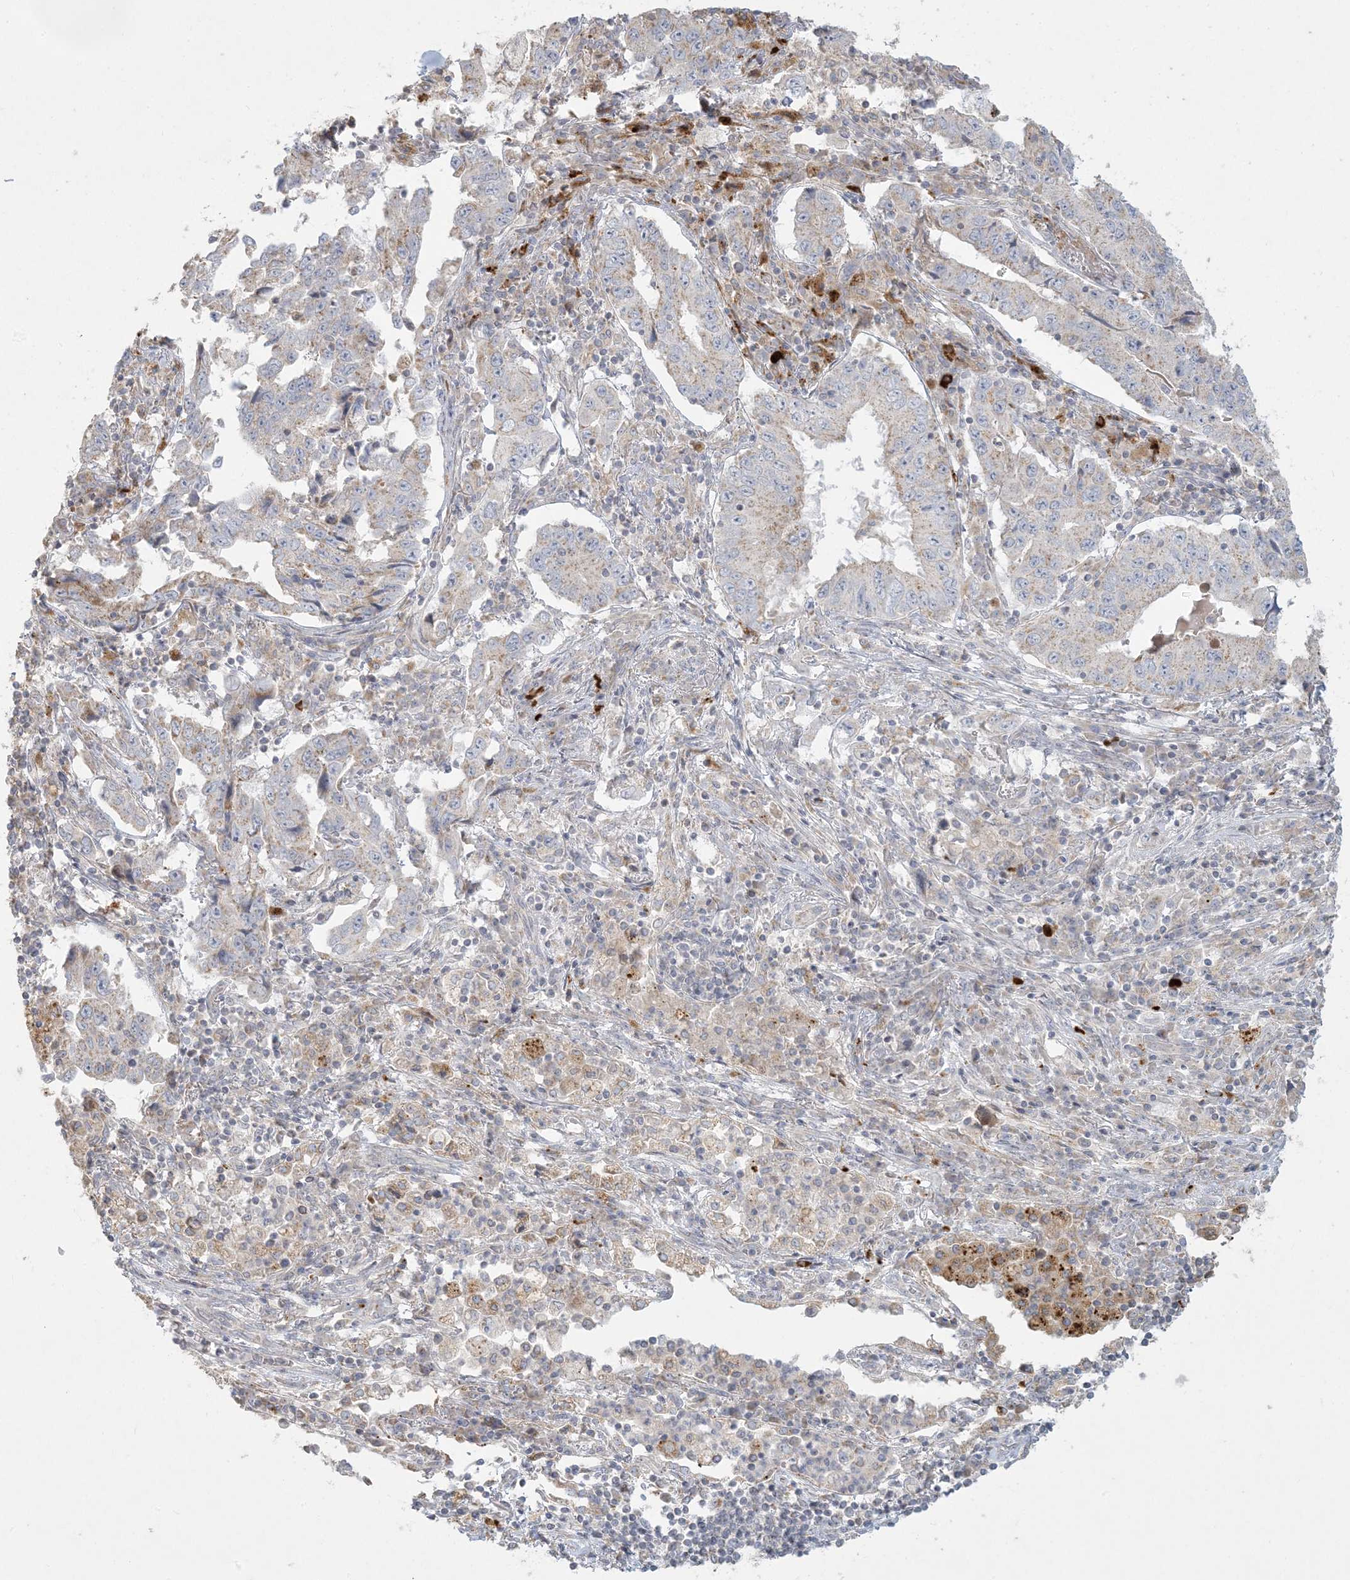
{"staining": {"intensity": "weak", "quantity": "<25%", "location": "cytoplasmic/membranous"}, "tissue": "lung cancer", "cell_type": "Tumor cells", "image_type": "cancer", "snomed": [{"axis": "morphology", "description": "Adenocarcinoma, NOS"}, {"axis": "topography", "description": "Lung"}], "caption": "Tumor cells are negative for brown protein staining in lung adenocarcinoma.", "gene": "MCAT", "patient": {"sex": "female", "age": 51}}